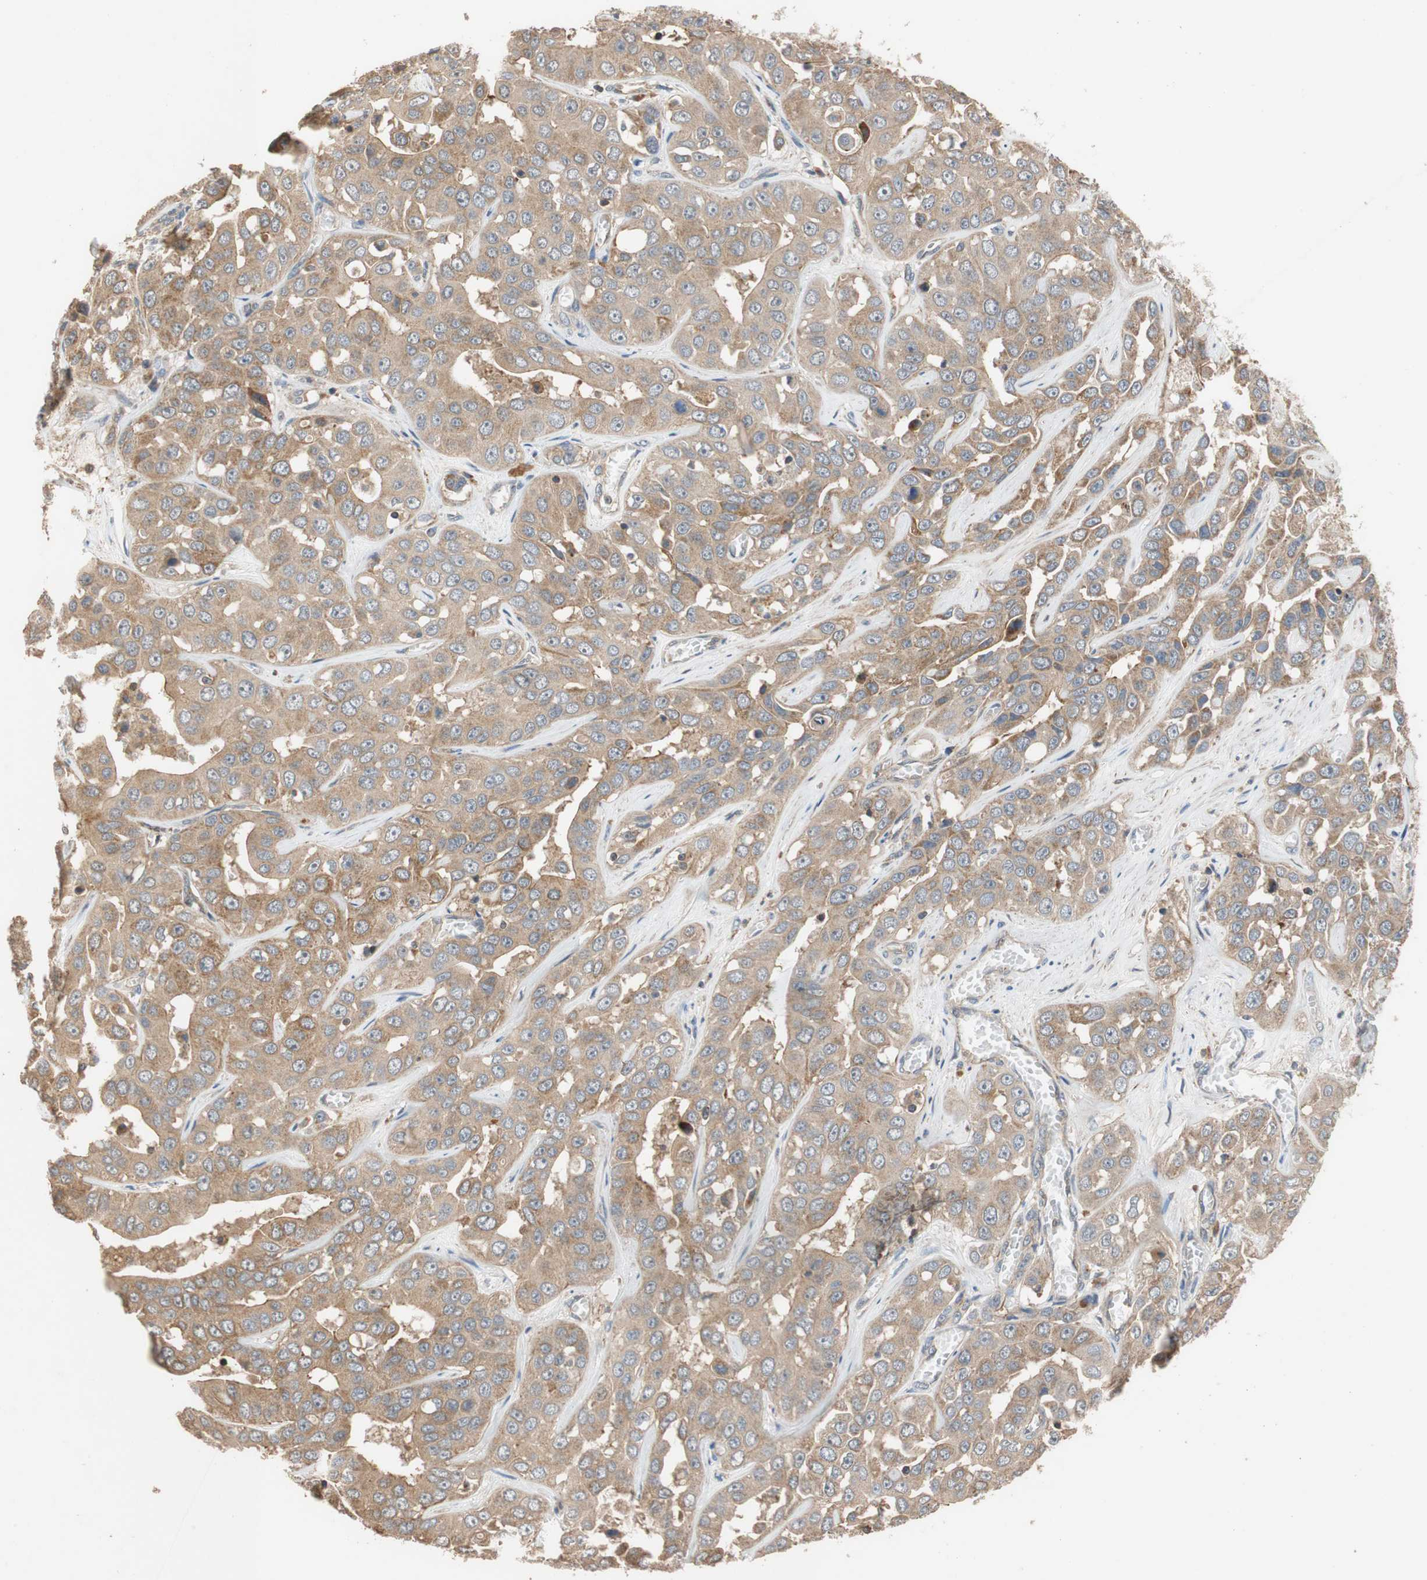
{"staining": {"intensity": "moderate", "quantity": ">75%", "location": "cytoplasmic/membranous"}, "tissue": "liver cancer", "cell_type": "Tumor cells", "image_type": "cancer", "snomed": [{"axis": "morphology", "description": "Cholangiocarcinoma"}, {"axis": "topography", "description": "Liver"}], "caption": "Immunohistochemistry (IHC) (DAB) staining of liver cholangiocarcinoma shows moderate cytoplasmic/membranous protein positivity in about >75% of tumor cells. The staining was performed using DAB to visualize the protein expression in brown, while the nuclei were stained in blue with hematoxylin (Magnification: 20x).", "gene": "MAP4K2", "patient": {"sex": "female", "age": 52}}